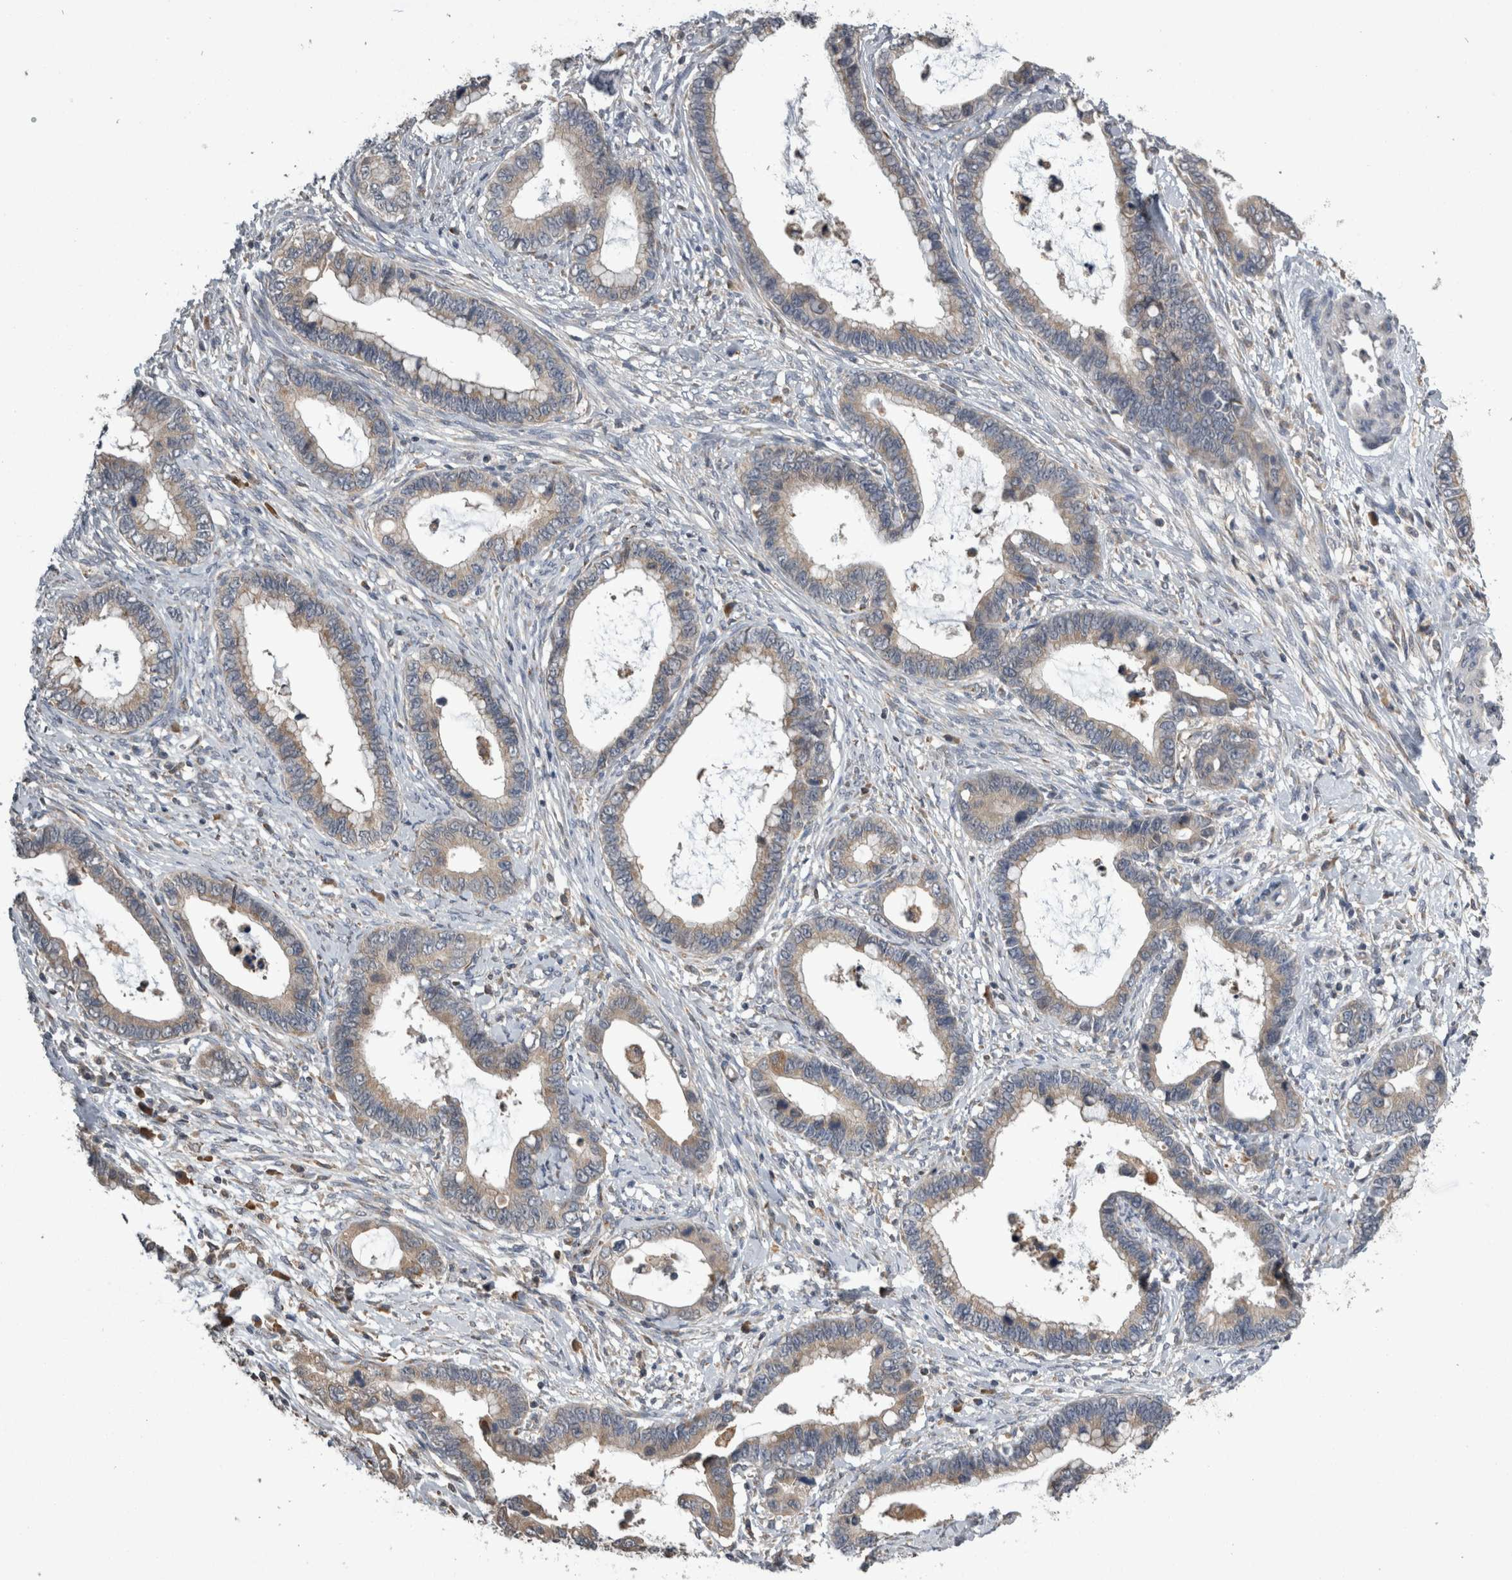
{"staining": {"intensity": "weak", "quantity": "25%-75%", "location": "cytoplasmic/membranous"}, "tissue": "cervical cancer", "cell_type": "Tumor cells", "image_type": "cancer", "snomed": [{"axis": "morphology", "description": "Adenocarcinoma, NOS"}, {"axis": "topography", "description": "Cervix"}], "caption": "A brown stain labels weak cytoplasmic/membranous positivity of a protein in human cervical adenocarcinoma tumor cells.", "gene": "ANXA13", "patient": {"sex": "female", "age": 44}}